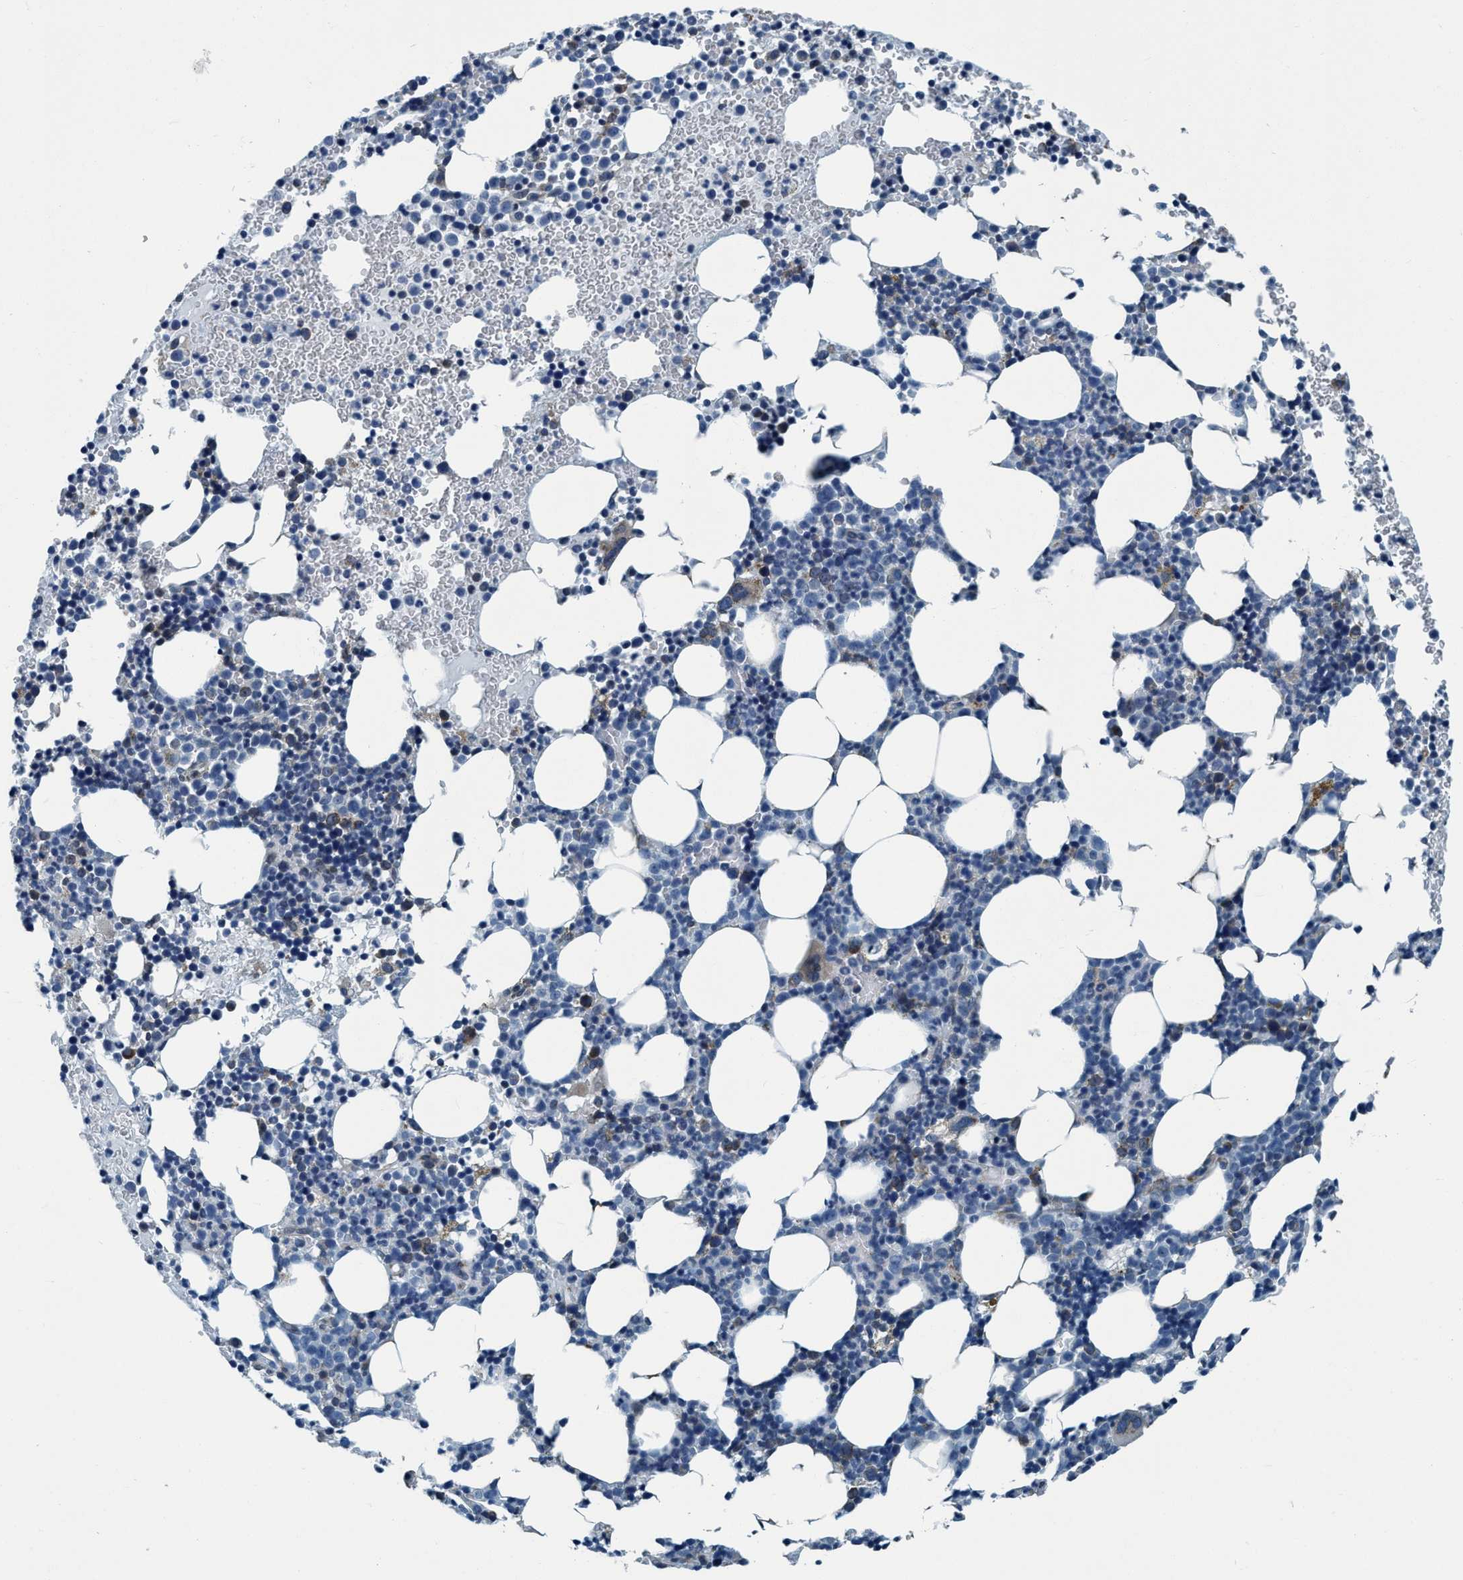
{"staining": {"intensity": "weak", "quantity": "<25%", "location": "cytoplasmic/membranous"}, "tissue": "bone marrow", "cell_type": "Hematopoietic cells", "image_type": "normal", "snomed": [{"axis": "morphology", "description": "Normal tissue, NOS"}, {"axis": "morphology", "description": "Inflammation, NOS"}, {"axis": "topography", "description": "Bone marrow"}], "caption": "Immunohistochemistry (IHC) photomicrograph of normal bone marrow: bone marrow stained with DAB (3,3'-diaminobenzidine) displays no significant protein staining in hematopoietic cells.", "gene": "ARMC9", "patient": {"sex": "female", "age": 67}}